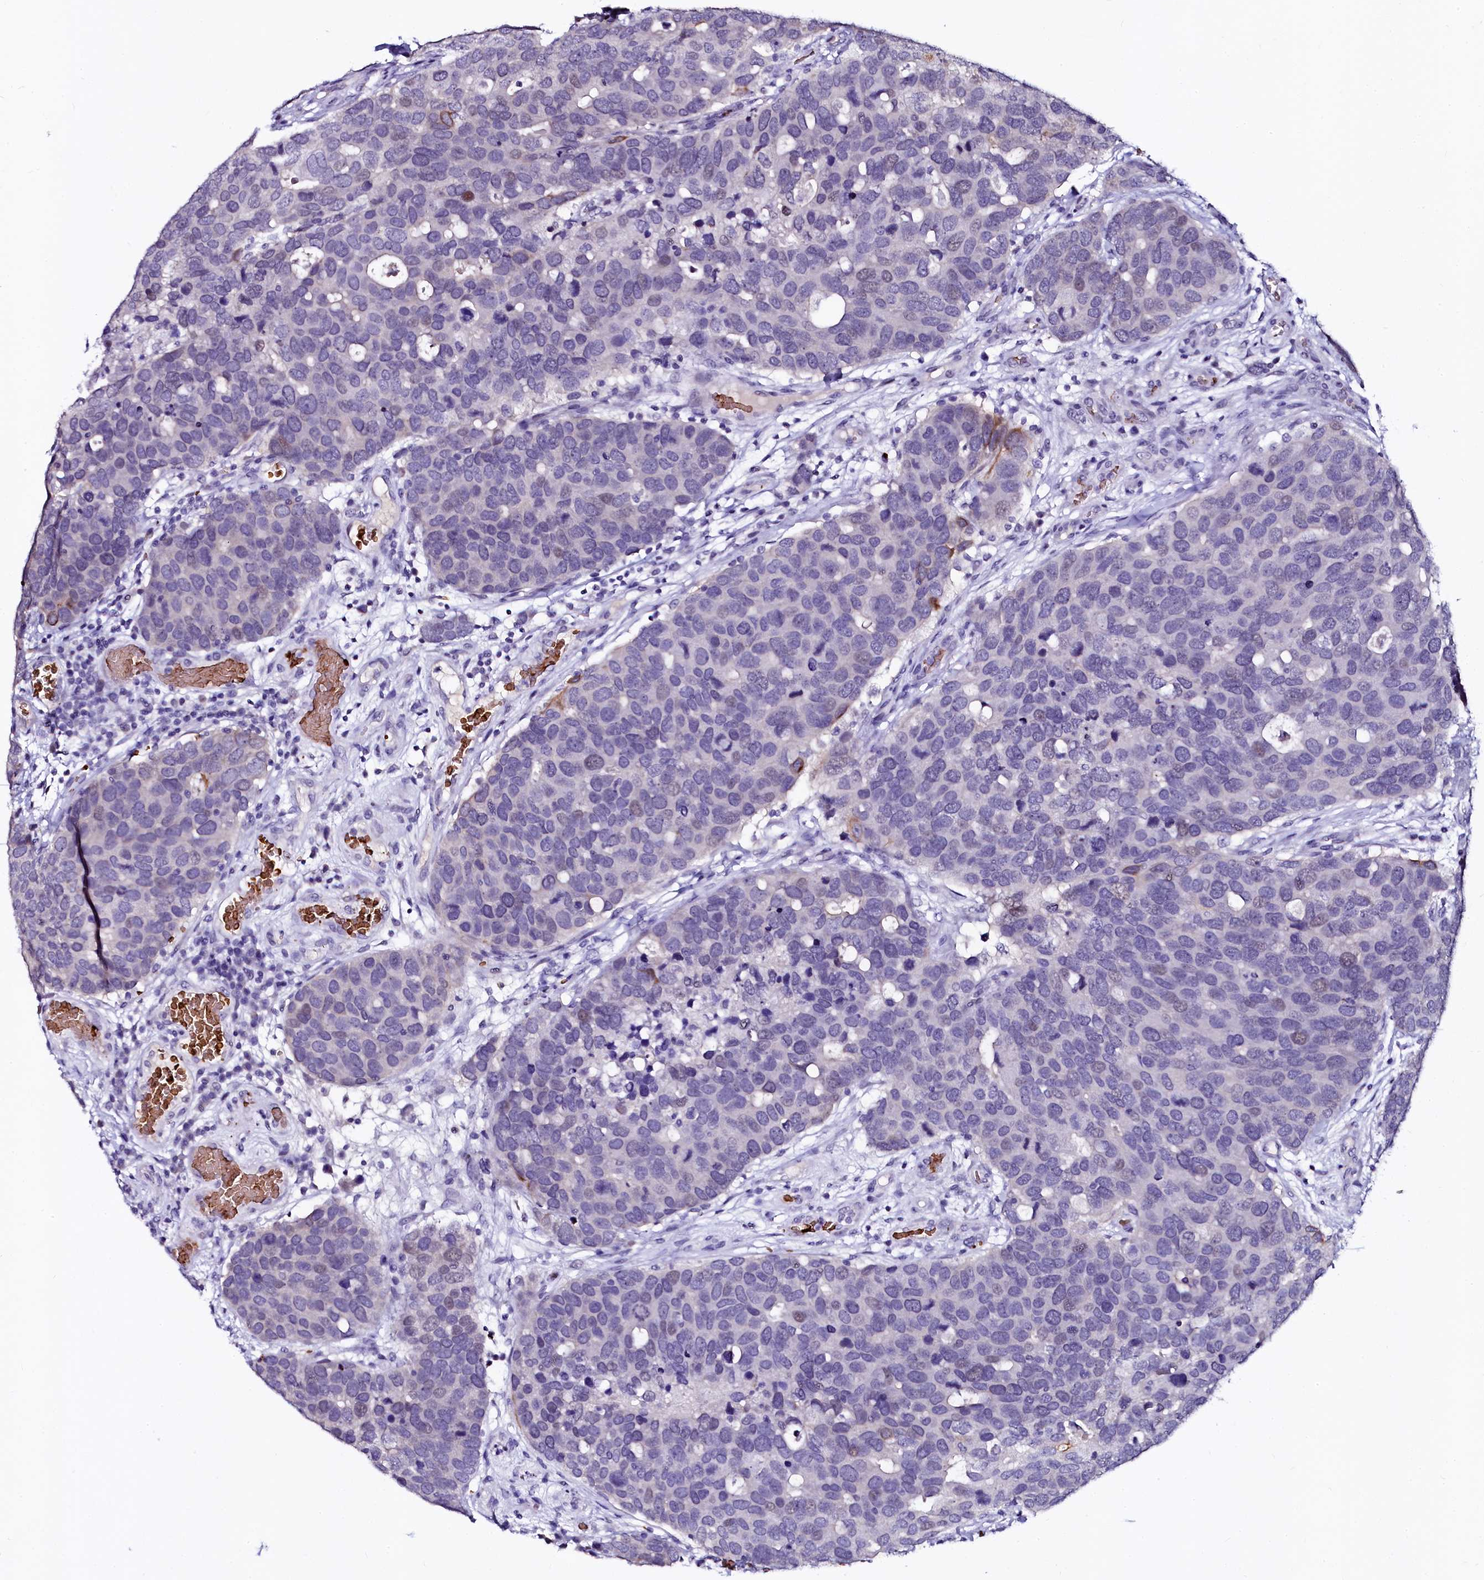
{"staining": {"intensity": "negative", "quantity": "none", "location": "none"}, "tissue": "breast cancer", "cell_type": "Tumor cells", "image_type": "cancer", "snomed": [{"axis": "morphology", "description": "Duct carcinoma"}, {"axis": "topography", "description": "Breast"}], "caption": "This is an immunohistochemistry photomicrograph of human breast cancer. There is no positivity in tumor cells.", "gene": "CTDSPL2", "patient": {"sex": "female", "age": 83}}